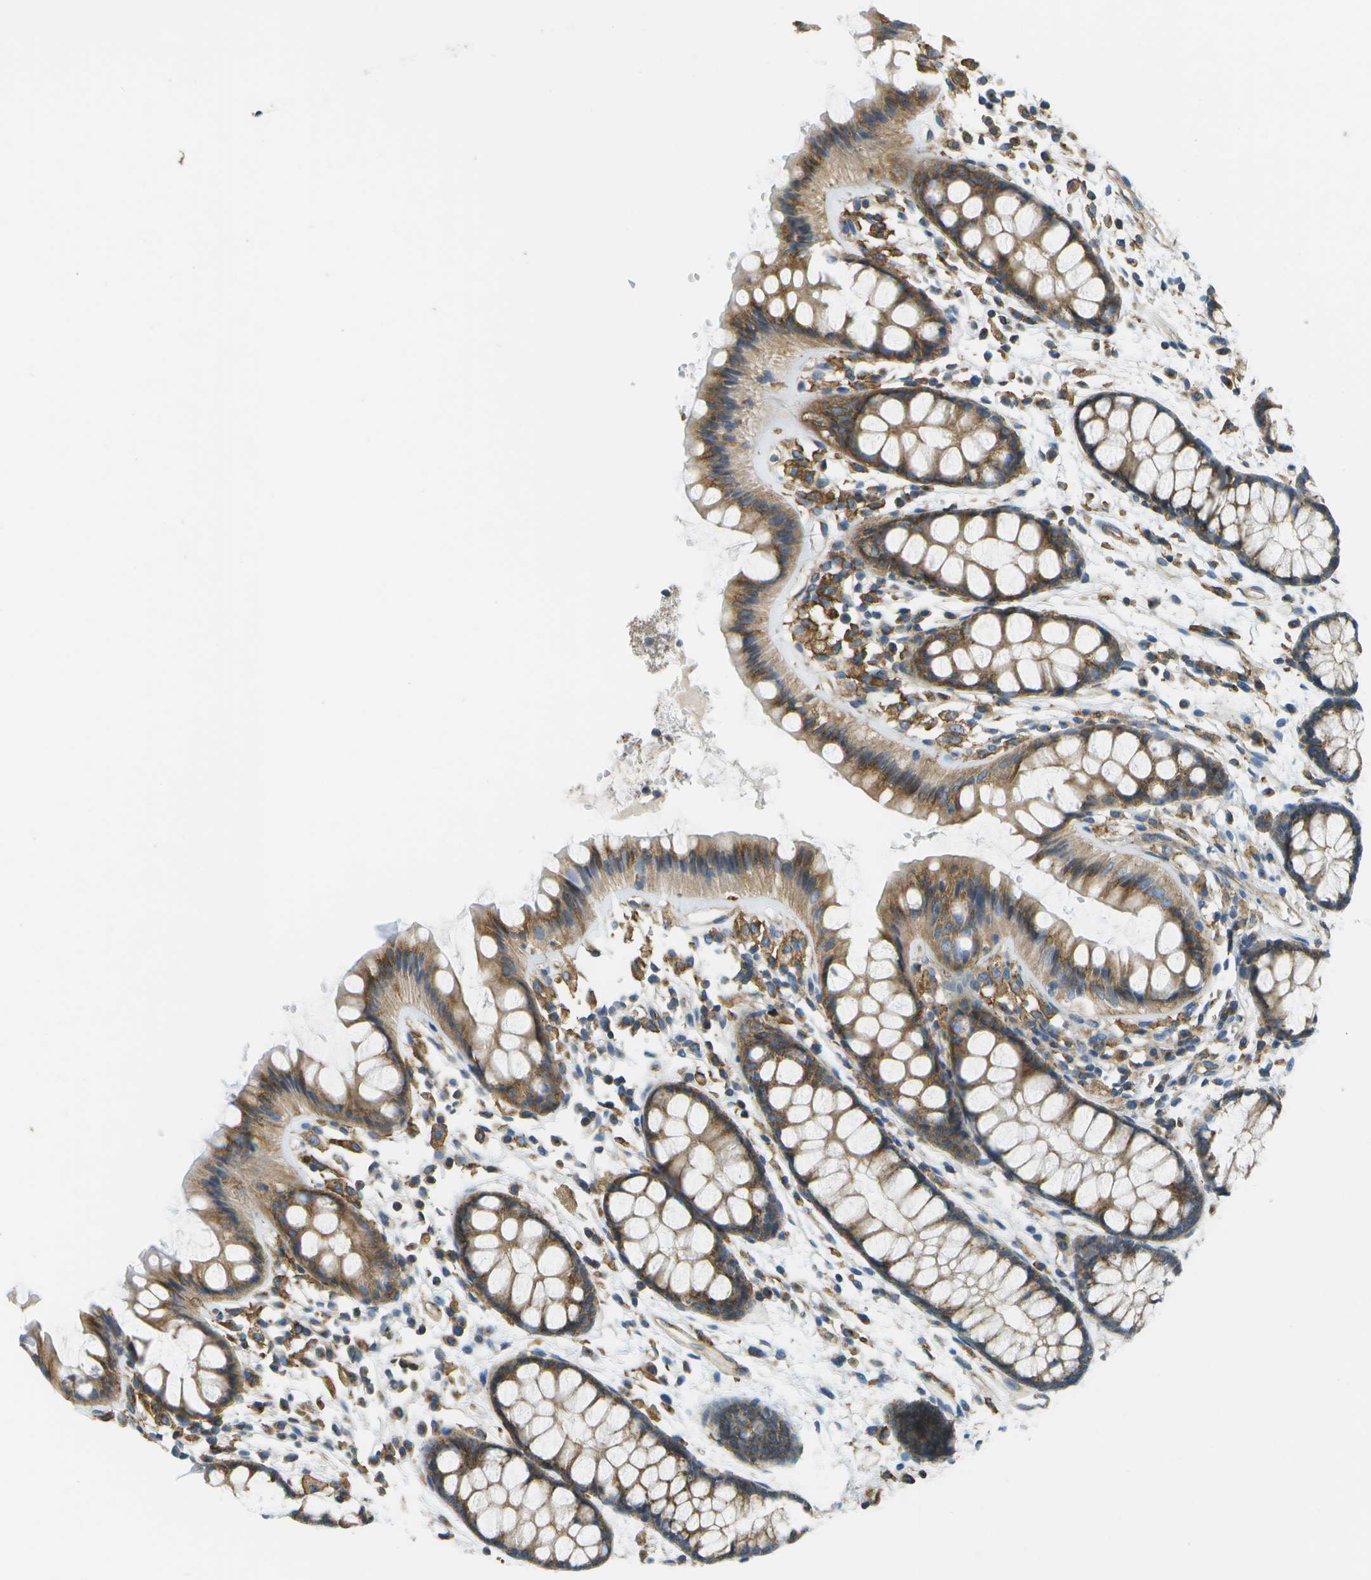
{"staining": {"intensity": "moderate", "quantity": ">75%", "location": "cytoplasmic/membranous"}, "tissue": "rectum", "cell_type": "Glandular cells", "image_type": "normal", "snomed": [{"axis": "morphology", "description": "Normal tissue, NOS"}, {"axis": "topography", "description": "Rectum"}], "caption": "Immunohistochemical staining of normal rectum reveals moderate cytoplasmic/membranous protein staining in approximately >75% of glandular cells. Using DAB (3,3'-diaminobenzidine) (brown) and hematoxylin (blue) stains, captured at high magnification using brightfield microscopy.", "gene": "CLTC", "patient": {"sex": "female", "age": 66}}